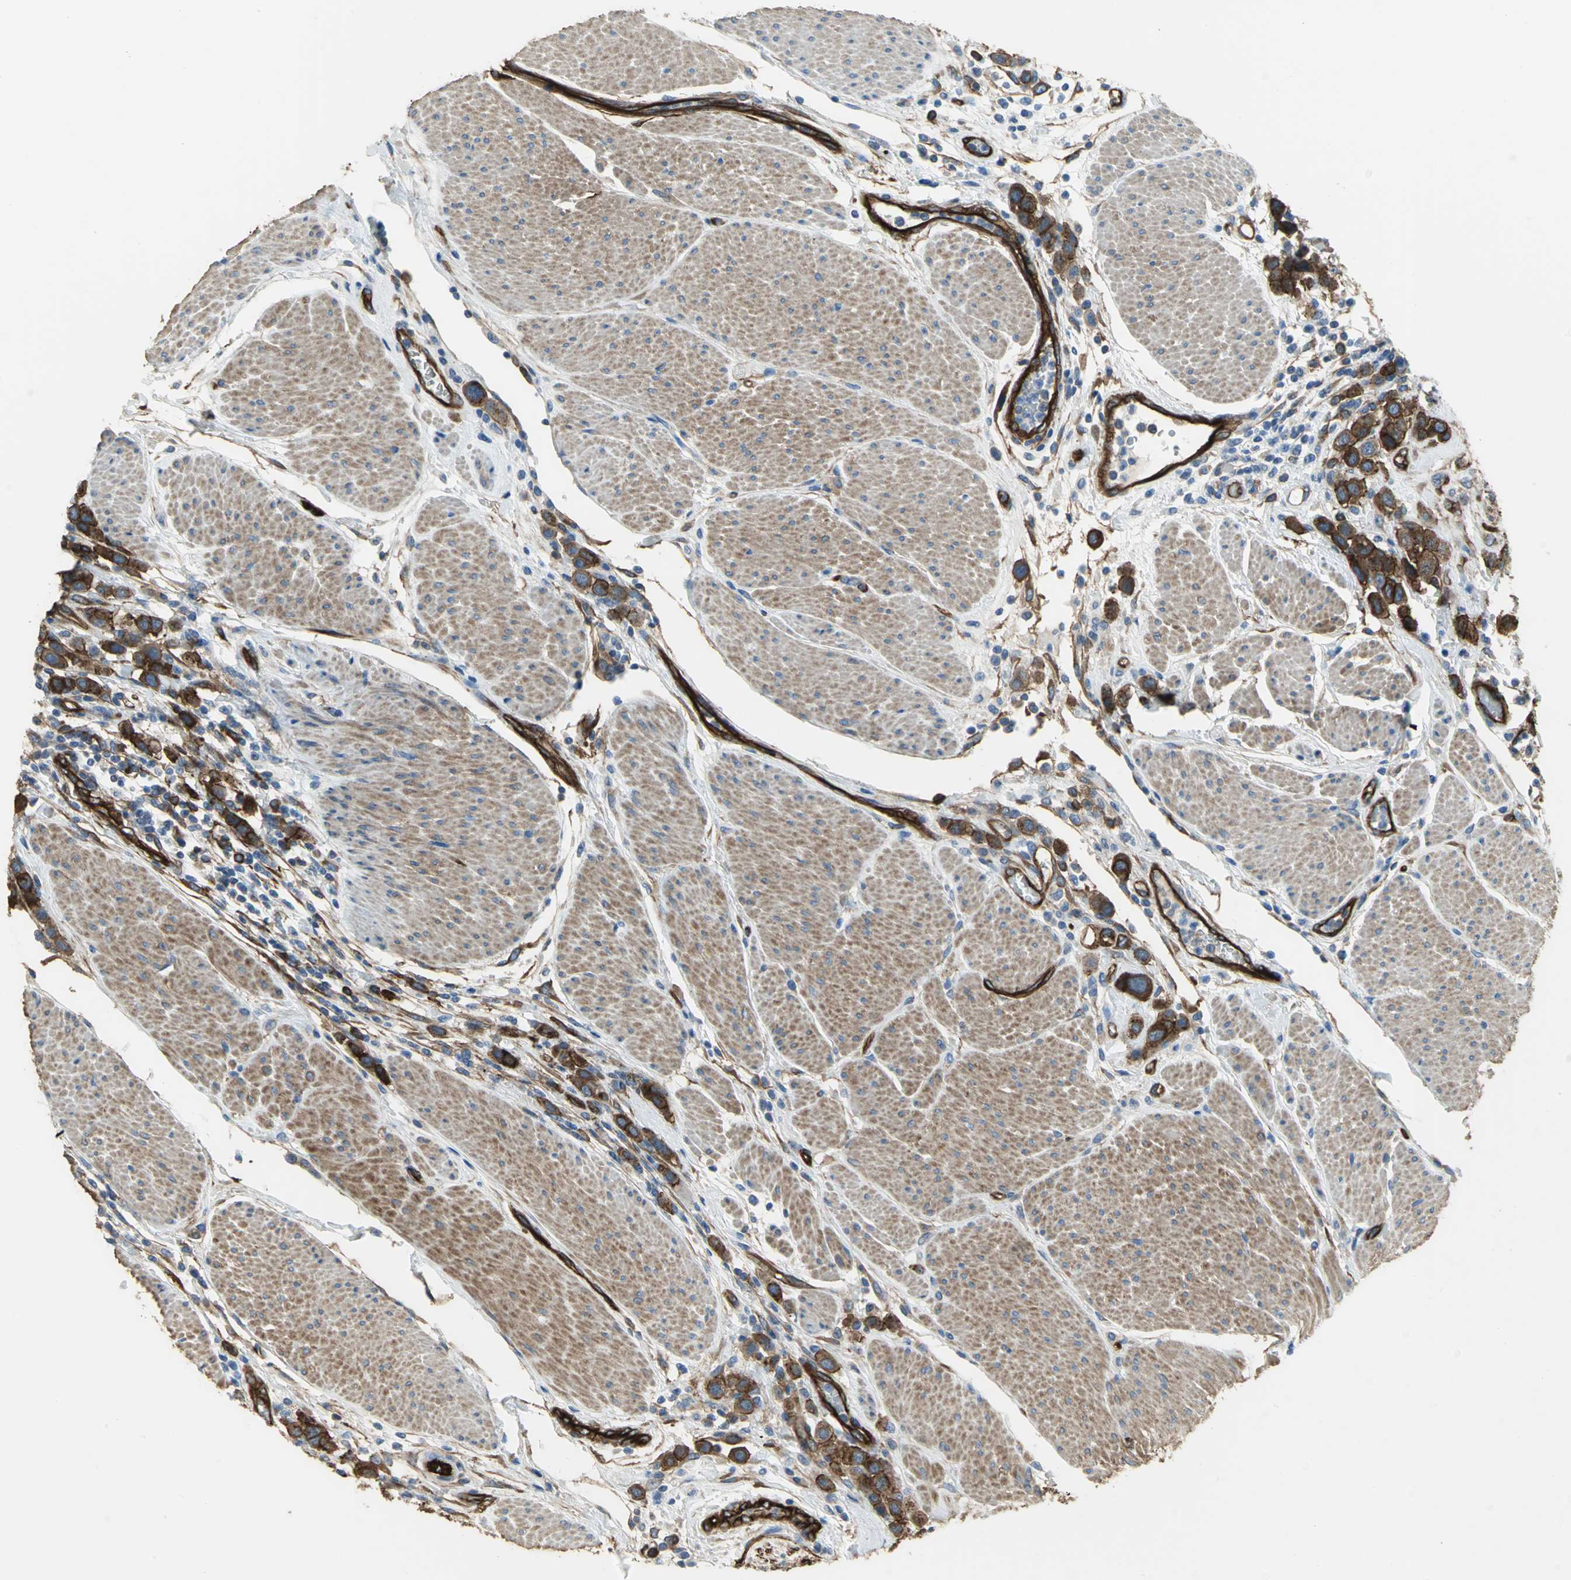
{"staining": {"intensity": "strong", "quantity": ">75%", "location": "cytoplasmic/membranous"}, "tissue": "urothelial cancer", "cell_type": "Tumor cells", "image_type": "cancer", "snomed": [{"axis": "morphology", "description": "Urothelial carcinoma, High grade"}, {"axis": "topography", "description": "Urinary bladder"}], "caption": "About >75% of tumor cells in human urothelial cancer exhibit strong cytoplasmic/membranous protein positivity as visualized by brown immunohistochemical staining.", "gene": "FLNB", "patient": {"sex": "male", "age": 50}}